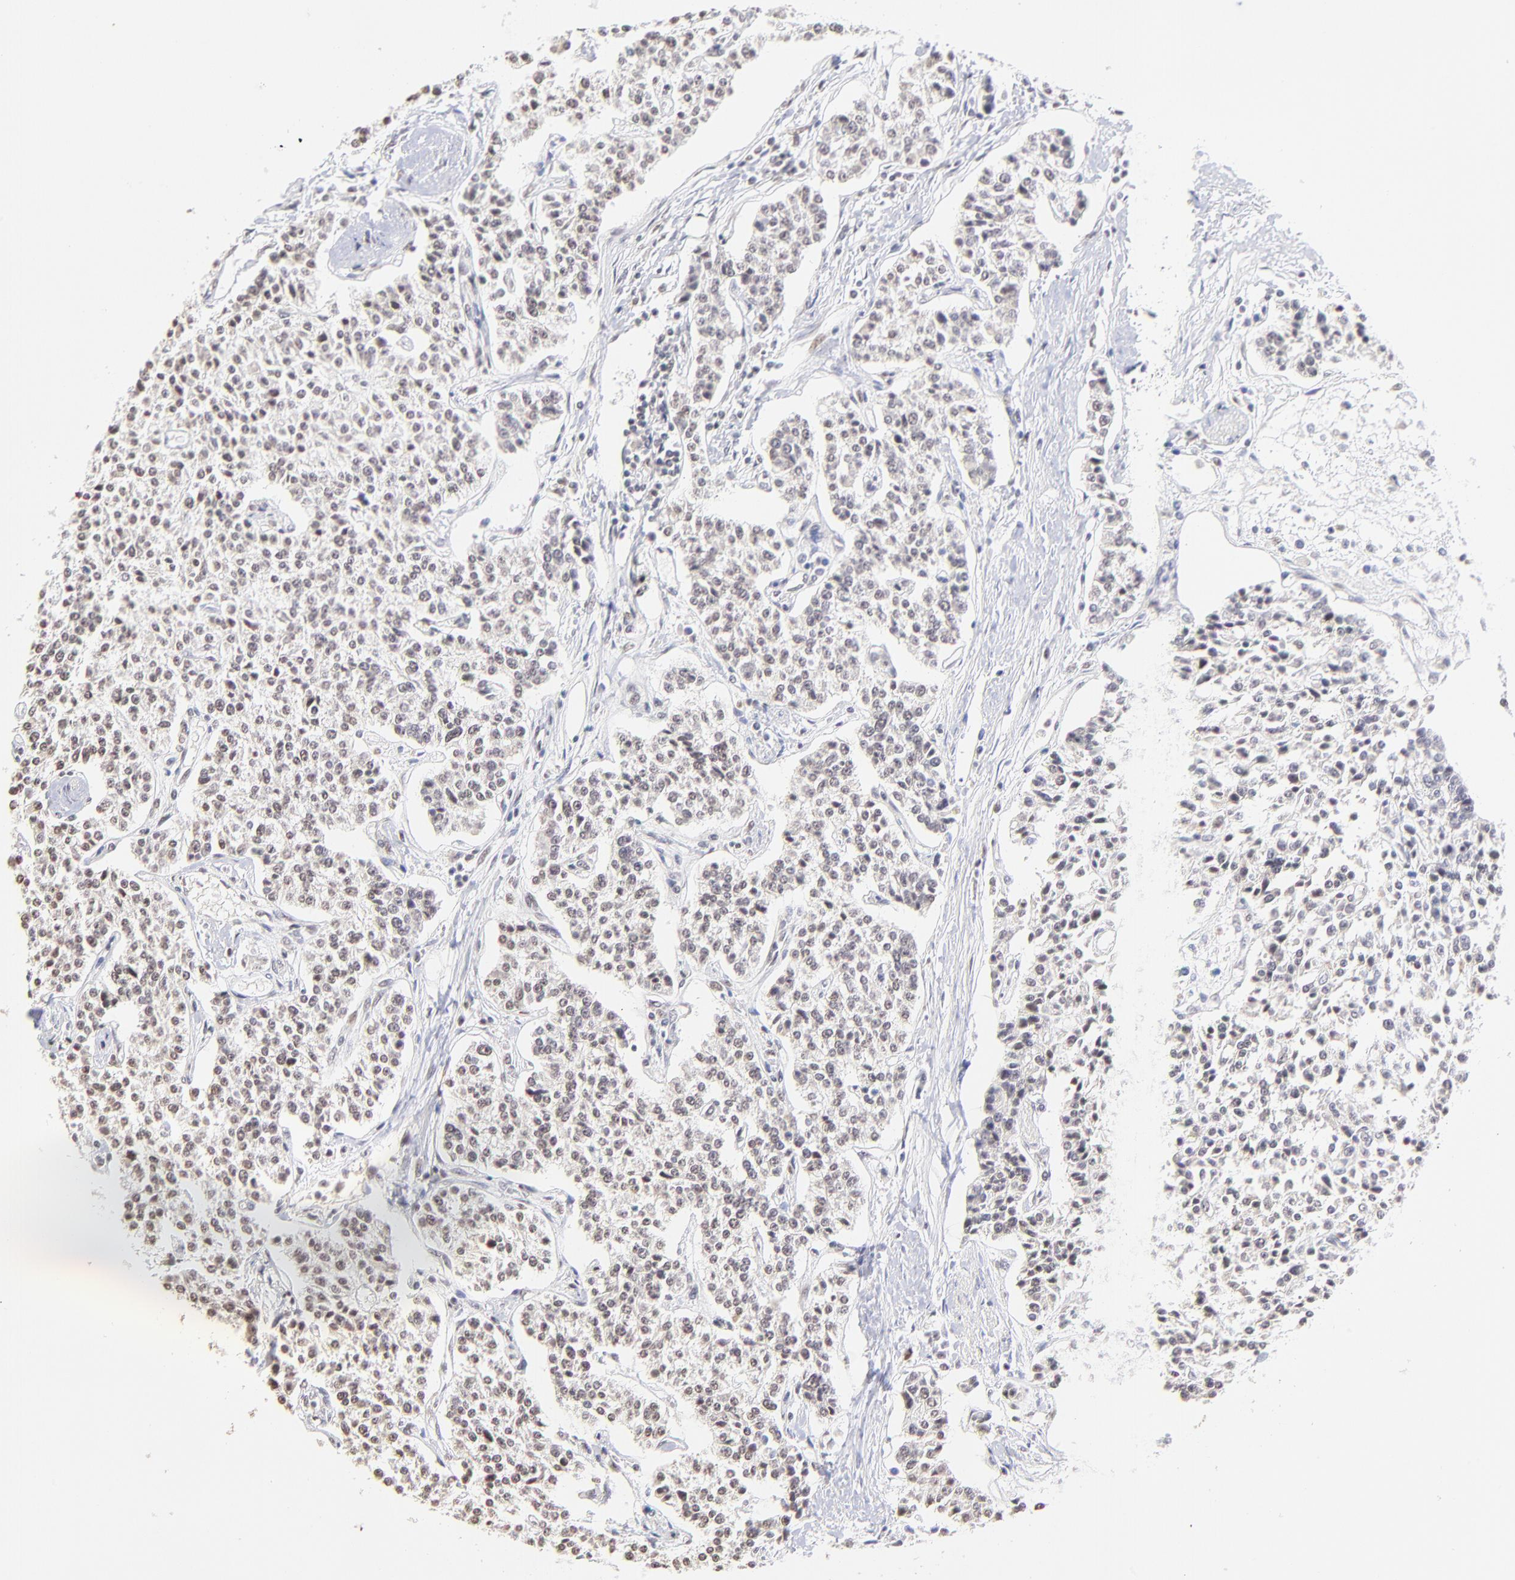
{"staining": {"intensity": "weak", "quantity": "25%-75%", "location": "nuclear"}, "tissue": "carcinoid", "cell_type": "Tumor cells", "image_type": "cancer", "snomed": [{"axis": "morphology", "description": "Carcinoid, malignant, NOS"}, {"axis": "topography", "description": "Stomach"}], "caption": "Carcinoid stained with a protein marker shows weak staining in tumor cells.", "gene": "ZNF670", "patient": {"sex": "female", "age": 76}}